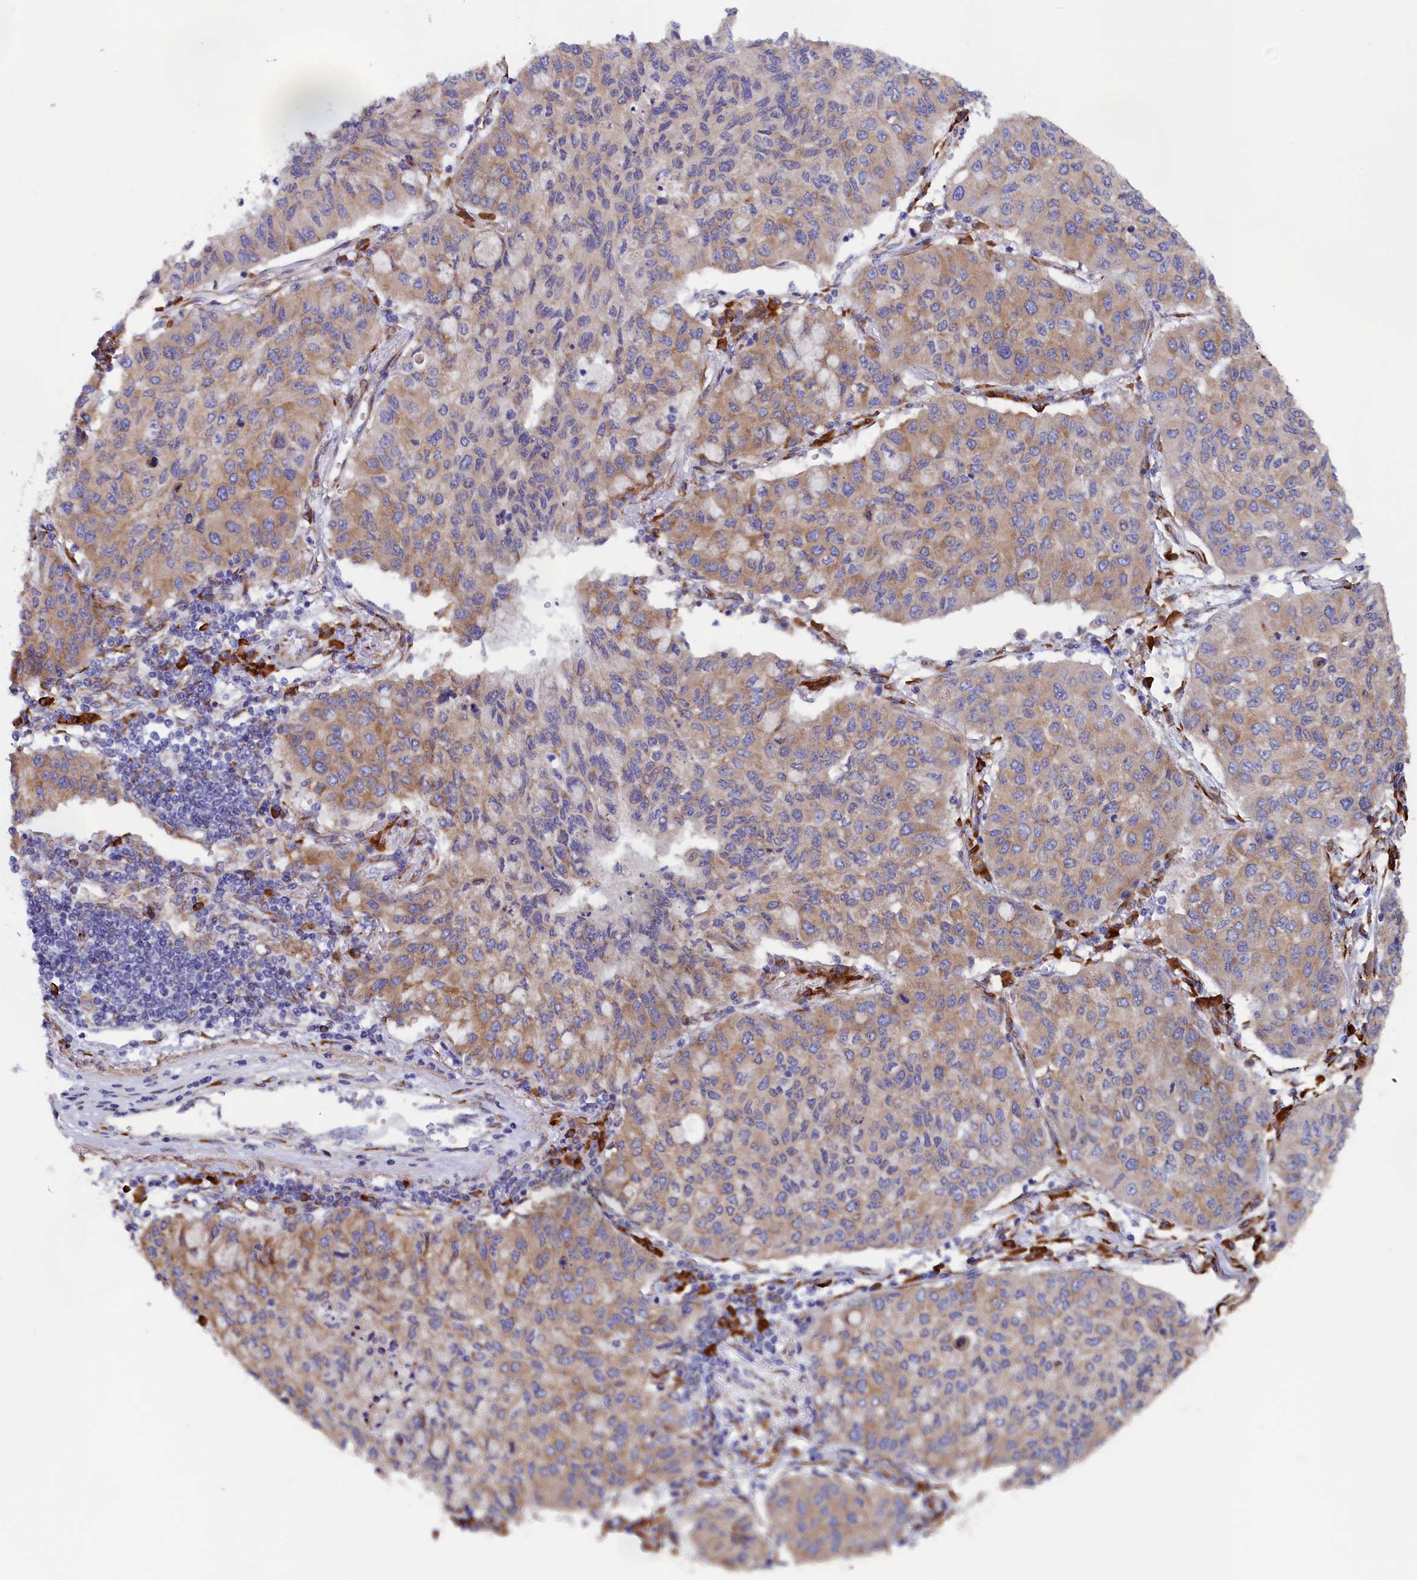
{"staining": {"intensity": "moderate", "quantity": "25%-75%", "location": "cytoplasmic/membranous"}, "tissue": "lung cancer", "cell_type": "Tumor cells", "image_type": "cancer", "snomed": [{"axis": "morphology", "description": "Squamous cell carcinoma, NOS"}, {"axis": "topography", "description": "Lung"}], "caption": "DAB (3,3'-diaminobenzidine) immunohistochemical staining of human lung cancer demonstrates moderate cytoplasmic/membranous protein positivity in about 25%-75% of tumor cells. The protein is shown in brown color, while the nuclei are stained blue.", "gene": "CCDC68", "patient": {"sex": "male", "age": 74}}